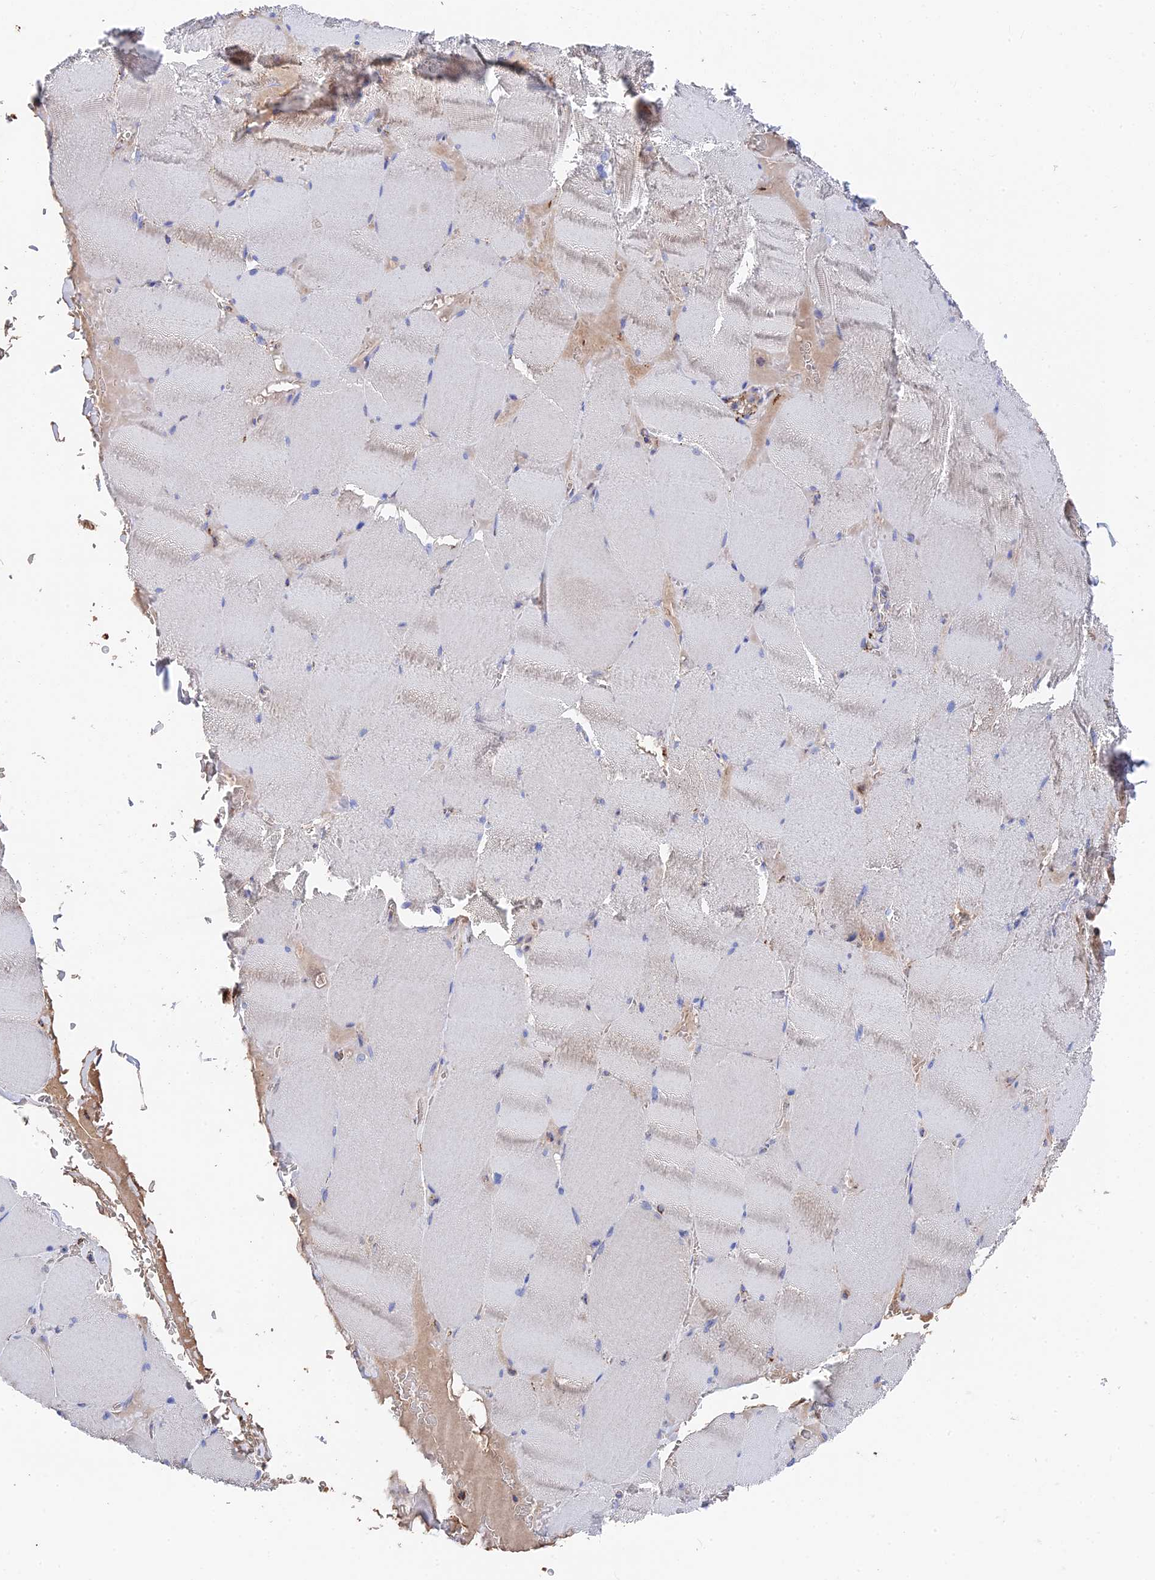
{"staining": {"intensity": "weak", "quantity": "25%-75%", "location": "cytoplasmic/membranous"}, "tissue": "skeletal muscle", "cell_type": "Myocytes", "image_type": "normal", "snomed": [{"axis": "morphology", "description": "Normal tissue, NOS"}, {"axis": "topography", "description": "Skeletal muscle"}, {"axis": "topography", "description": "Head-Neck"}], "caption": "Normal skeletal muscle demonstrates weak cytoplasmic/membranous staining in approximately 25%-75% of myocytes, visualized by immunohistochemistry. (DAB IHC with brightfield microscopy, high magnification).", "gene": "HAUS8", "patient": {"sex": "male", "age": 66}}